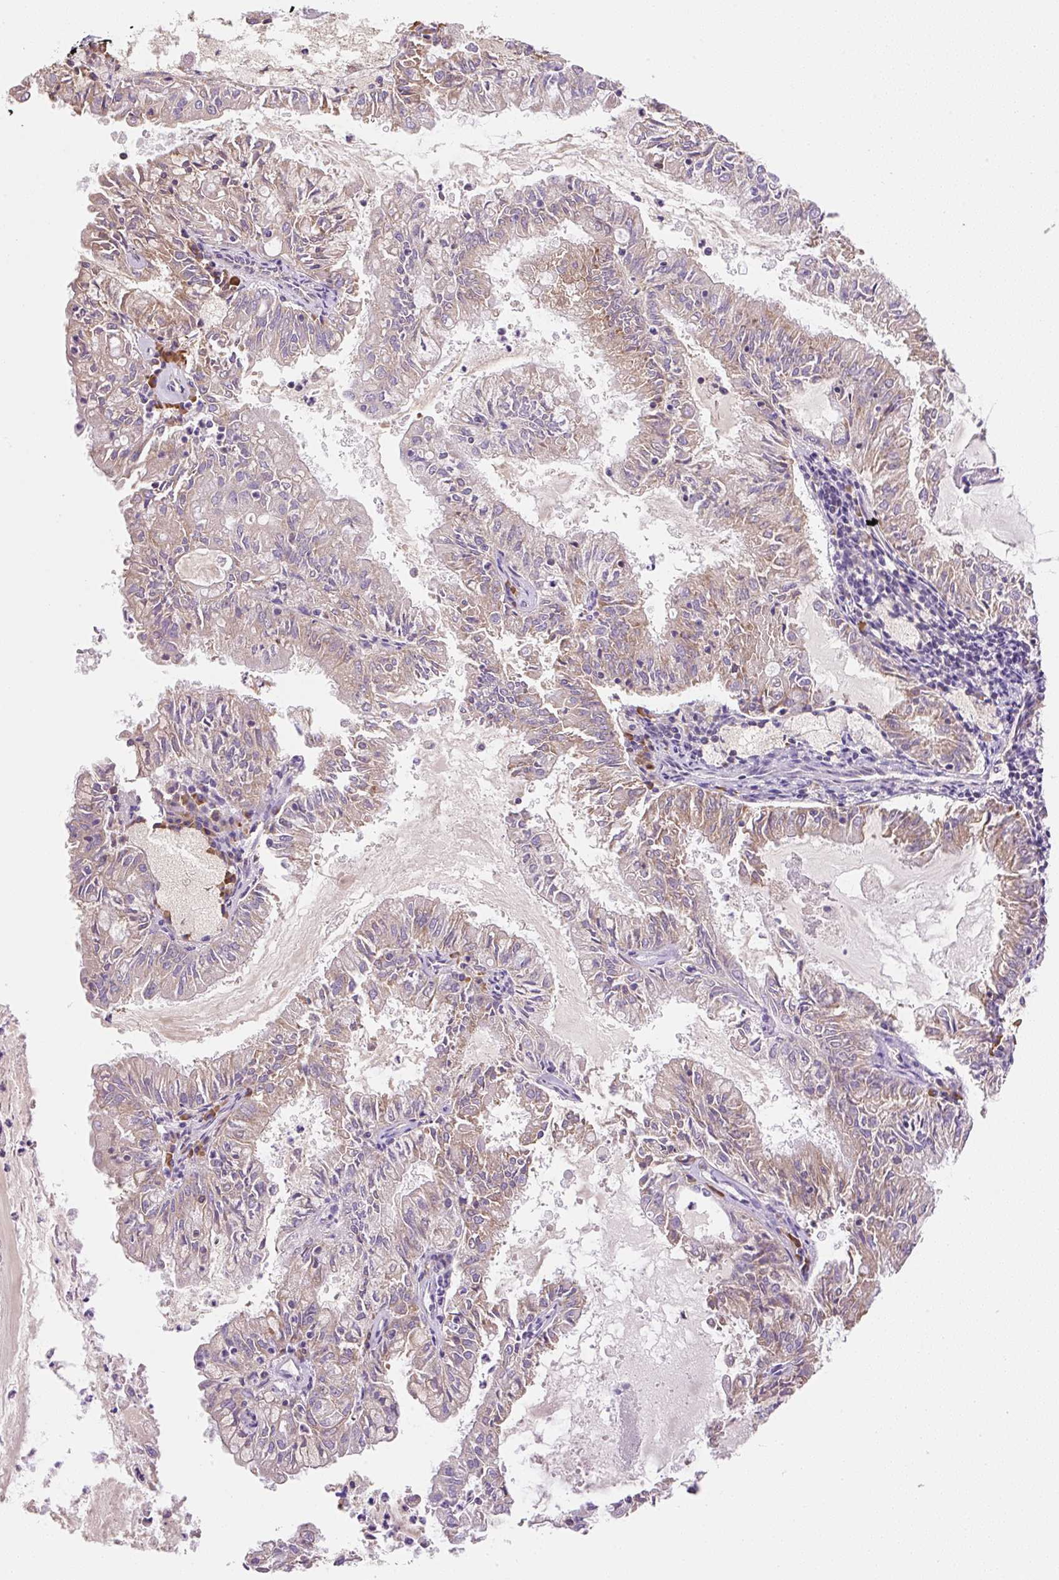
{"staining": {"intensity": "weak", "quantity": ">75%", "location": "cytoplasmic/membranous"}, "tissue": "endometrial cancer", "cell_type": "Tumor cells", "image_type": "cancer", "snomed": [{"axis": "morphology", "description": "Adenocarcinoma, NOS"}, {"axis": "topography", "description": "Endometrium"}], "caption": "Weak cytoplasmic/membranous staining is seen in about >75% of tumor cells in endometrial cancer.", "gene": "RPL18A", "patient": {"sex": "female", "age": 57}}